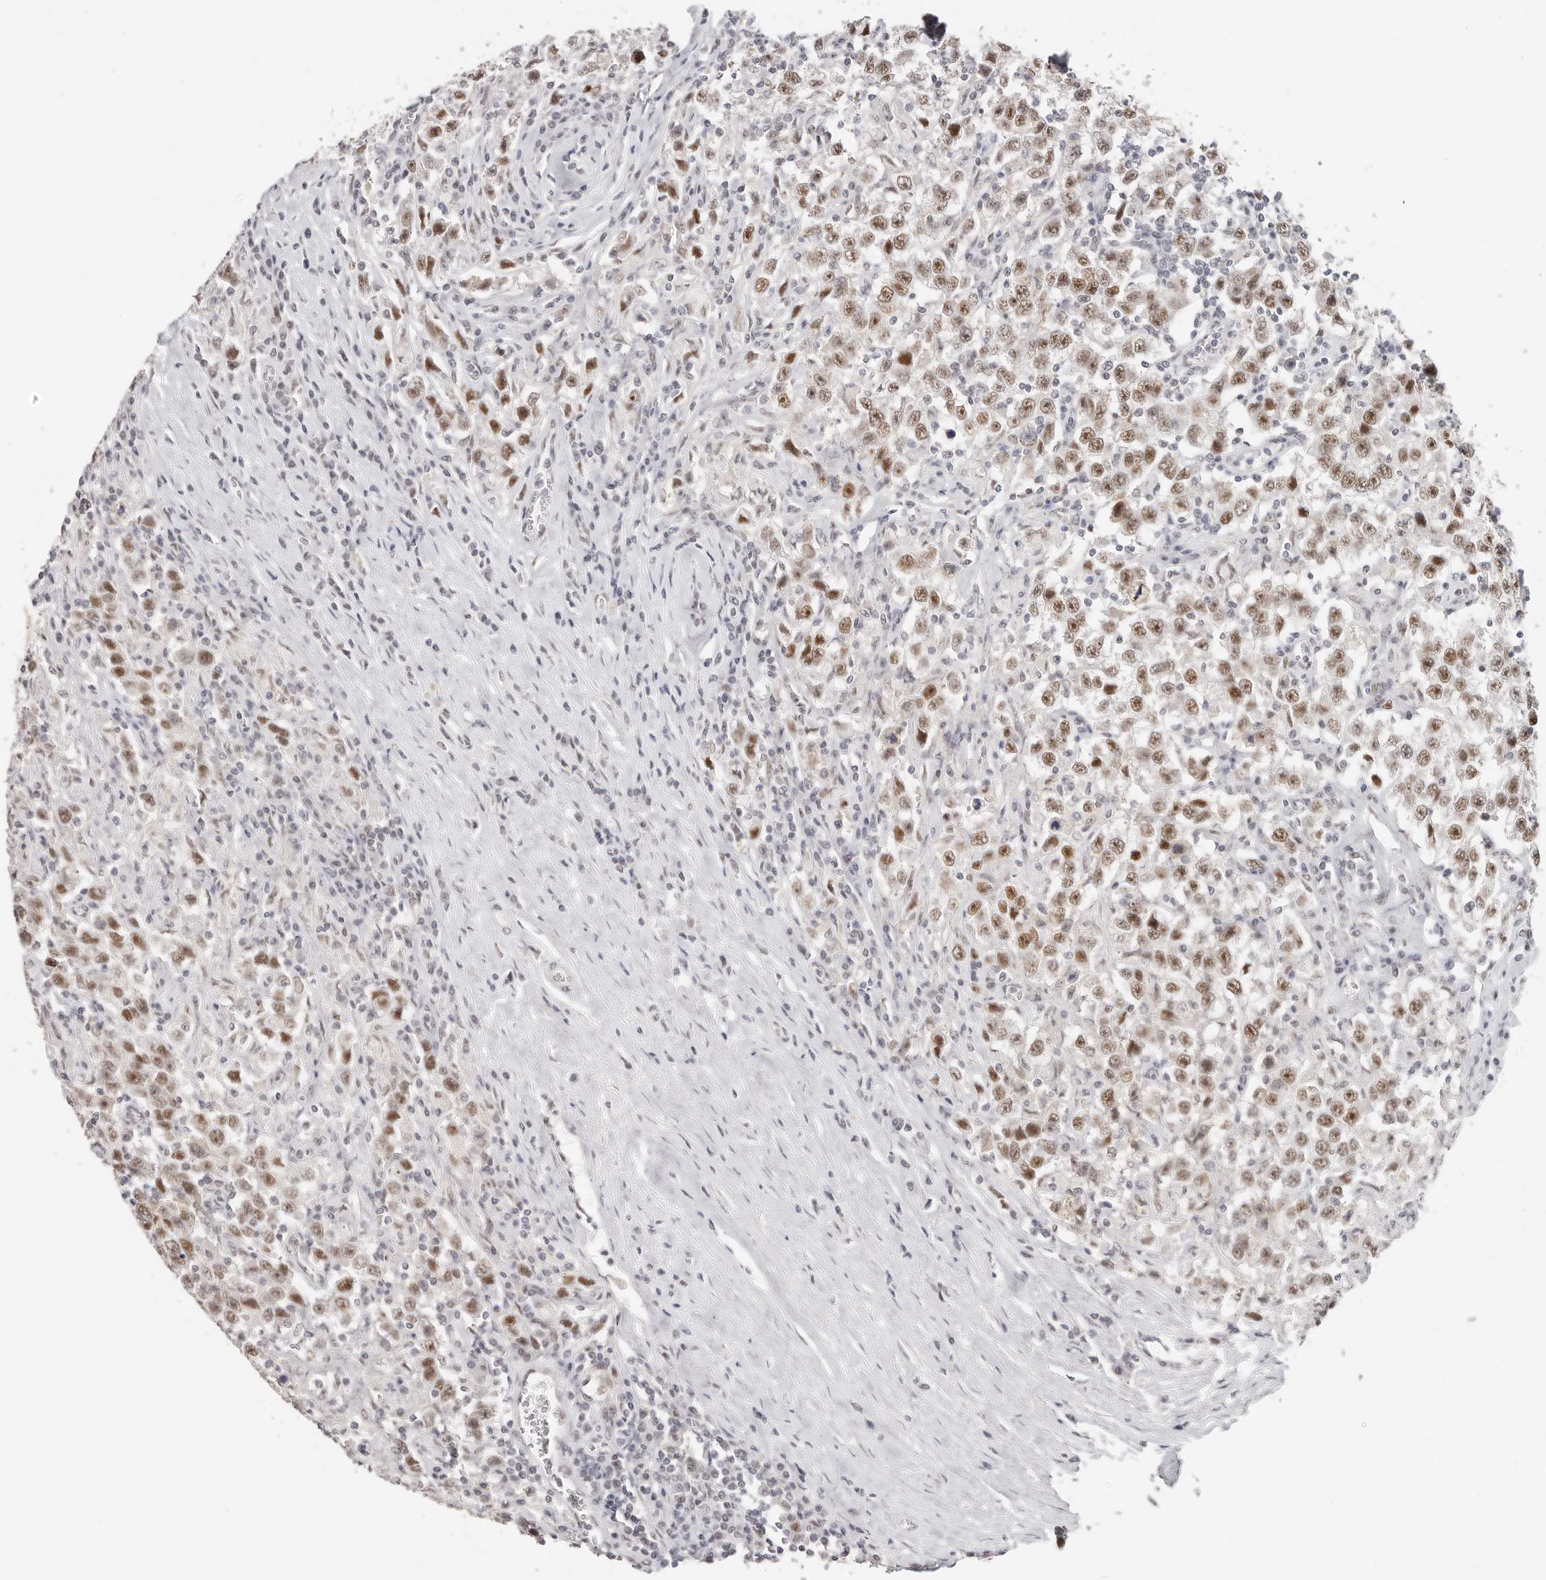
{"staining": {"intensity": "moderate", "quantity": ">75%", "location": "nuclear"}, "tissue": "testis cancer", "cell_type": "Tumor cells", "image_type": "cancer", "snomed": [{"axis": "morphology", "description": "Seminoma, NOS"}, {"axis": "topography", "description": "Testis"}], "caption": "Protein positivity by immunohistochemistry demonstrates moderate nuclear expression in approximately >75% of tumor cells in testis cancer.", "gene": "LARP7", "patient": {"sex": "male", "age": 41}}